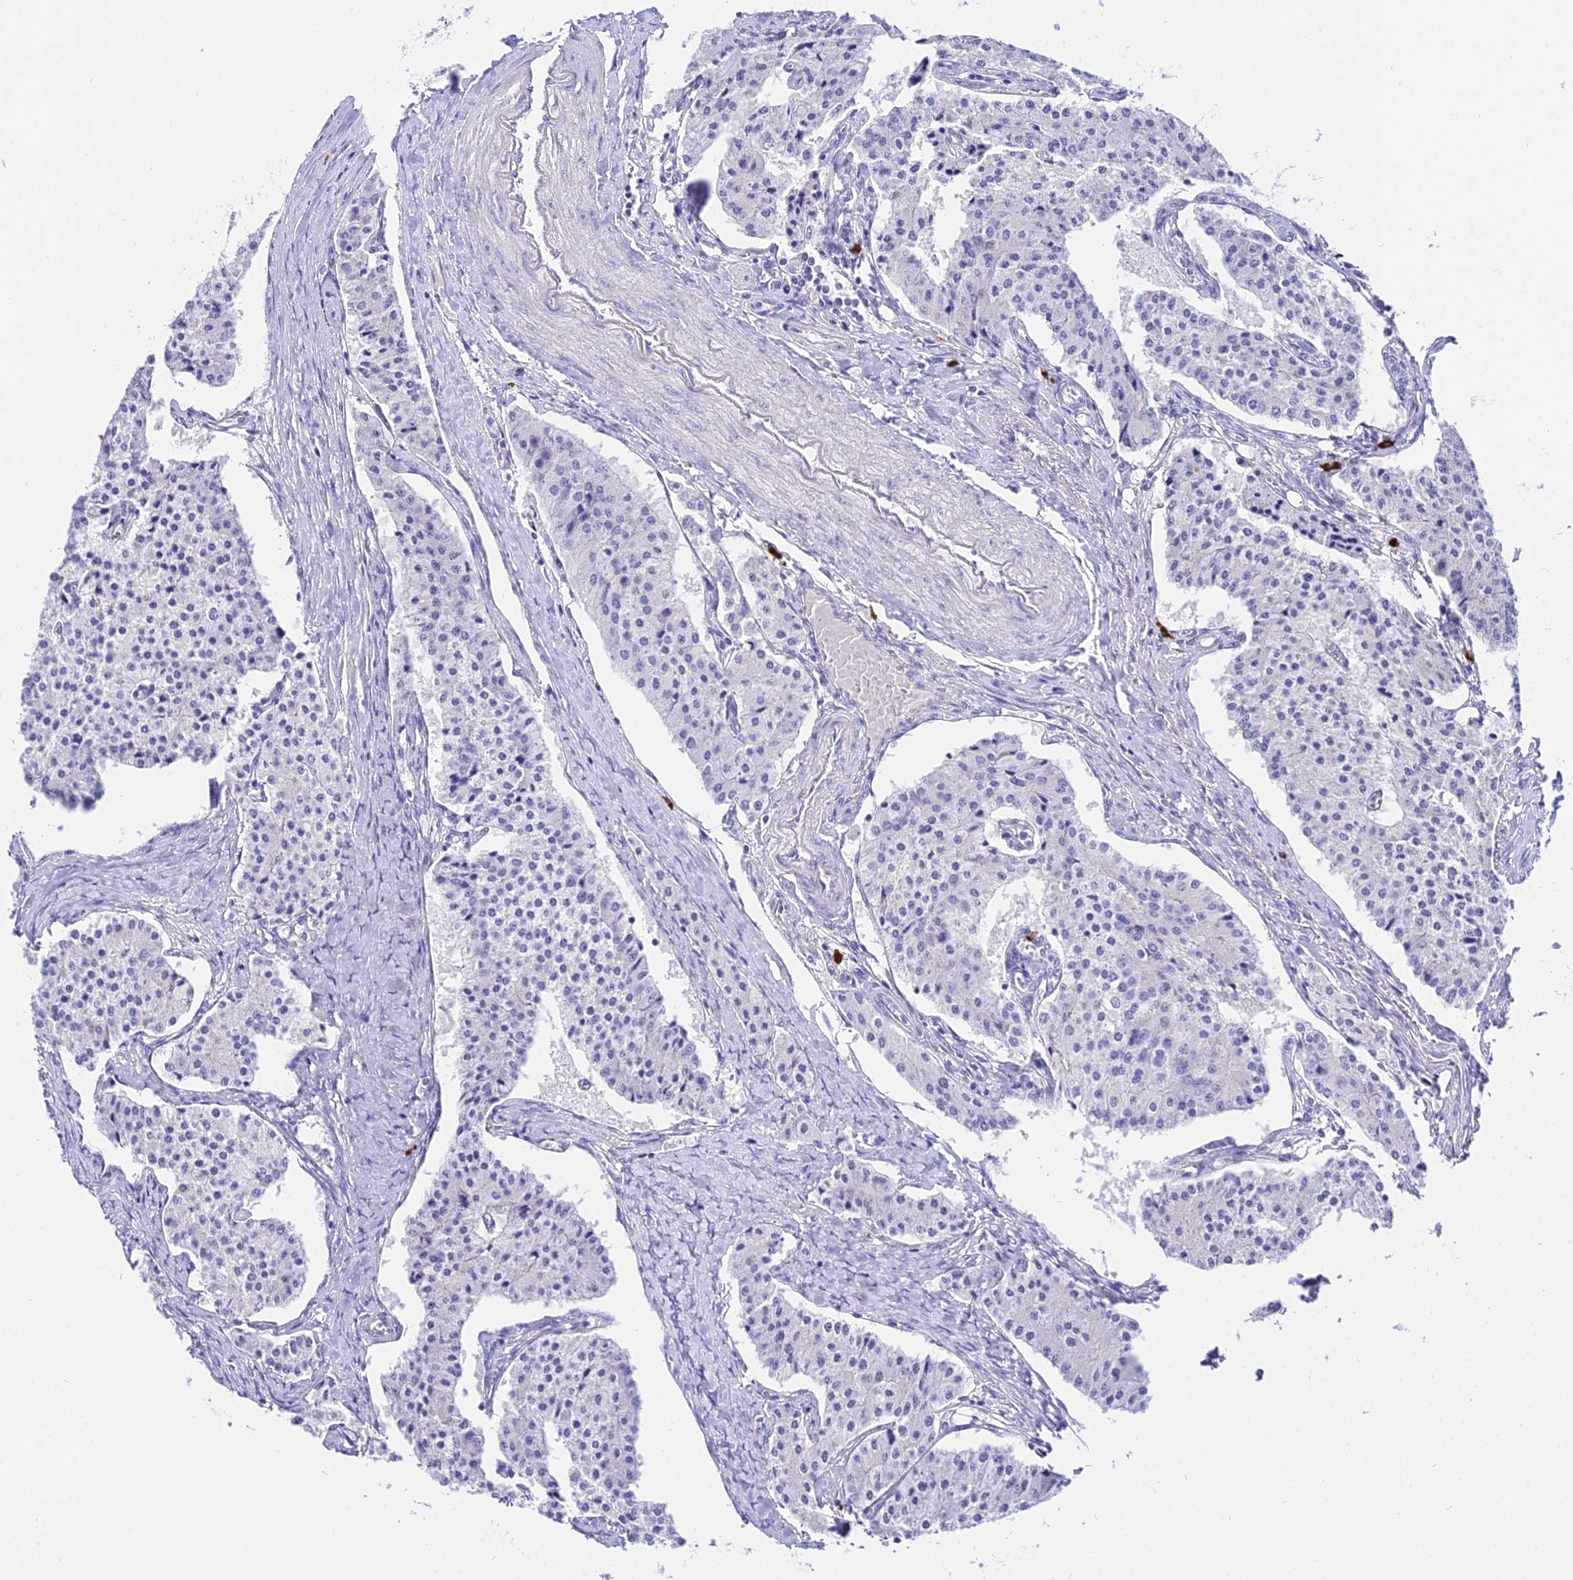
{"staining": {"intensity": "negative", "quantity": "none", "location": "none"}, "tissue": "carcinoid", "cell_type": "Tumor cells", "image_type": "cancer", "snomed": [{"axis": "morphology", "description": "Carcinoid, malignant, NOS"}, {"axis": "topography", "description": "Colon"}], "caption": "Immunohistochemistry of human carcinoid reveals no positivity in tumor cells.", "gene": "POLR2I", "patient": {"sex": "female", "age": 52}}